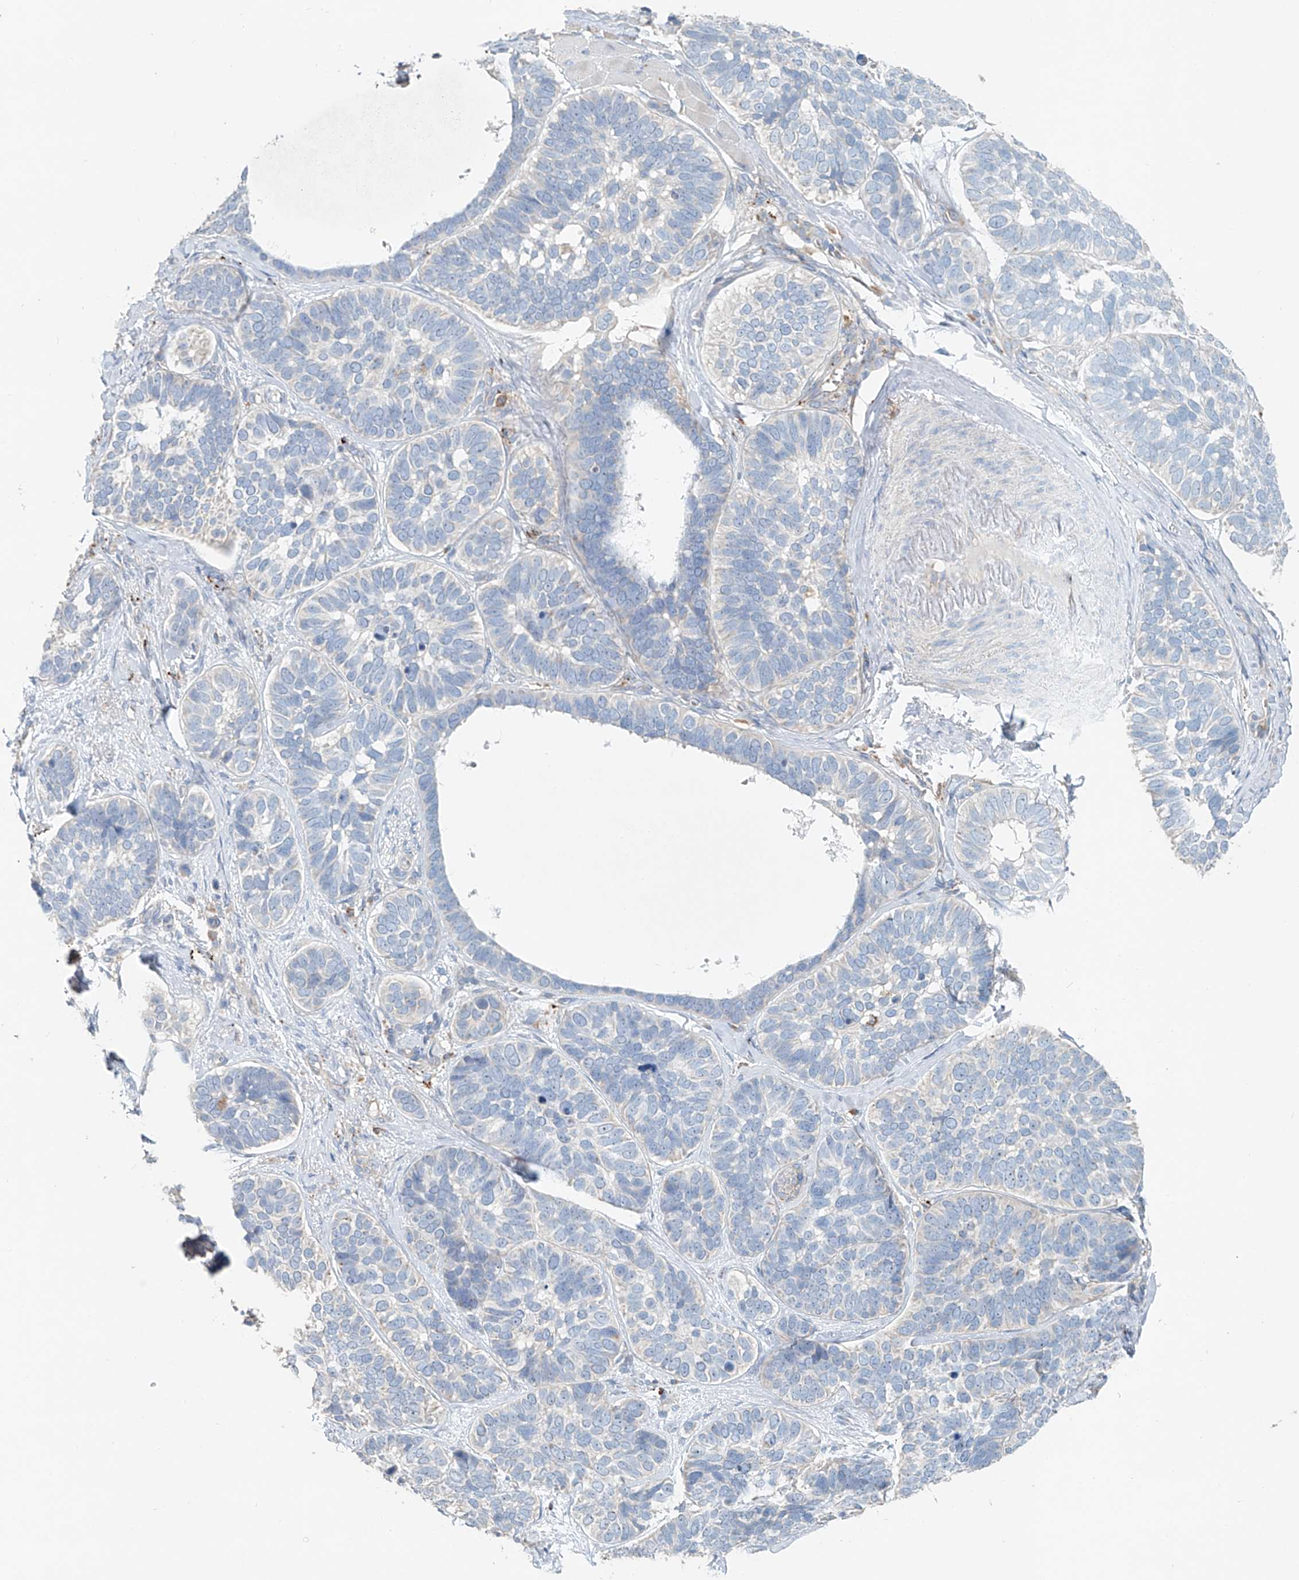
{"staining": {"intensity": "negative", "quantity": "none", "location": "none"}, "tissue": "skin cancer", "cell_type": "Tumor cells", "image_type": "cancer", "snomed": [{"axis": "morphology", "description": "Basal cell carcinoma"}, {"axis": "topography", "description": "Skin"}], "caption": "Human basal cell carcinoma (skin) stained for a protein using immunohistochemistry reveals no positivity in tumor cells.", "gene": "TRIM47", "patient": {"sex": "male", "age": 62}}